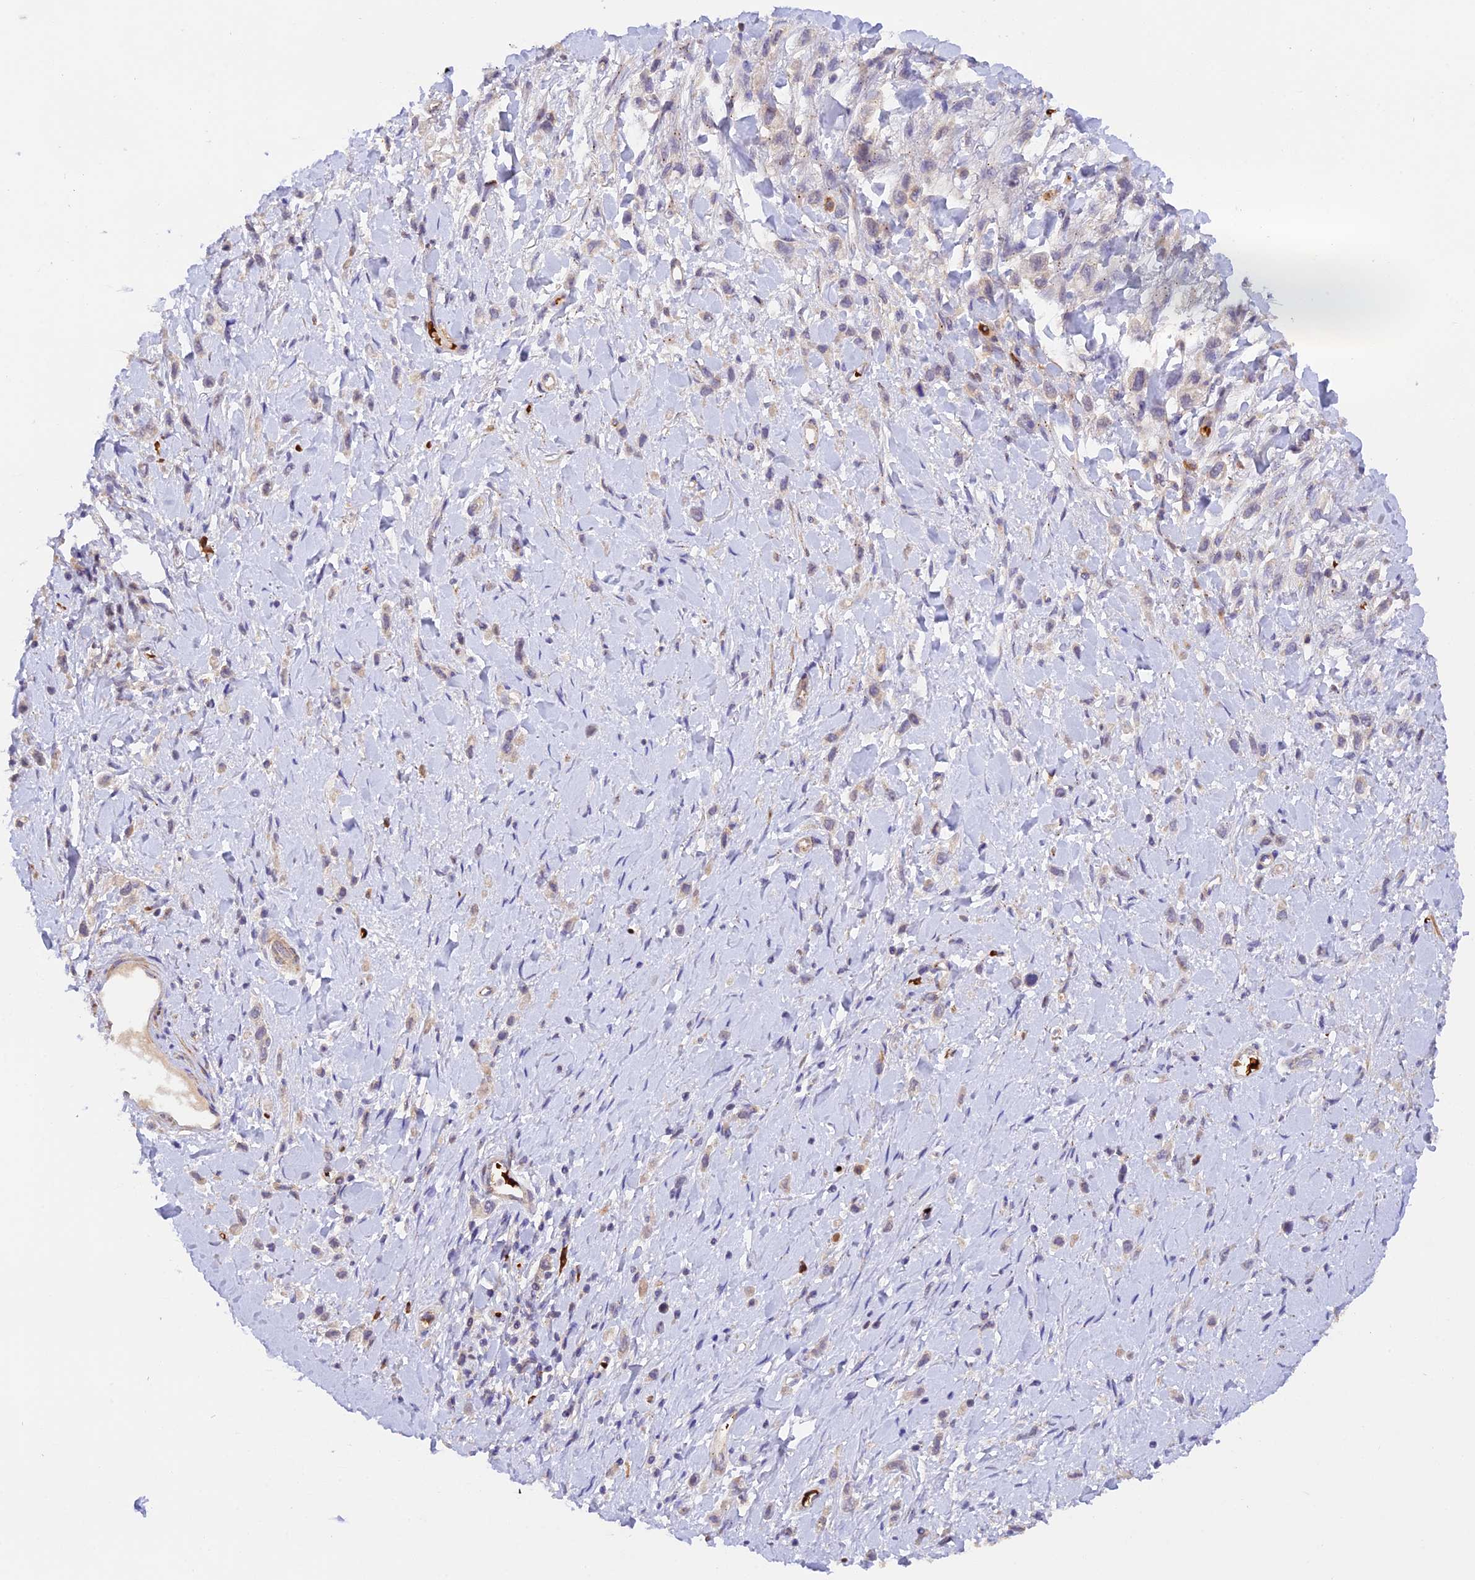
{"staining": {"intensity": "negative", "quantity": "none", "location": "none"}, "tissue": "stomach cancer", "cell_type": "Tumor cells", "image_type": "cancer", "snomed": [{"axis": "morphology", "description": "Adenocarcinoma, NOS"}, {"axis": "topography", "description": "Stomach"}], "caption": "Immunohistochemistry histopathology image of neoplastic tissue: human adenocarcinoma (stomach) stained with DAB (3,3'-diaminobenzidine) reveals no significant protein positivity in tumor cells.", "gene": "WDFY4", "patient": {"sex": "female", "age": 65}}